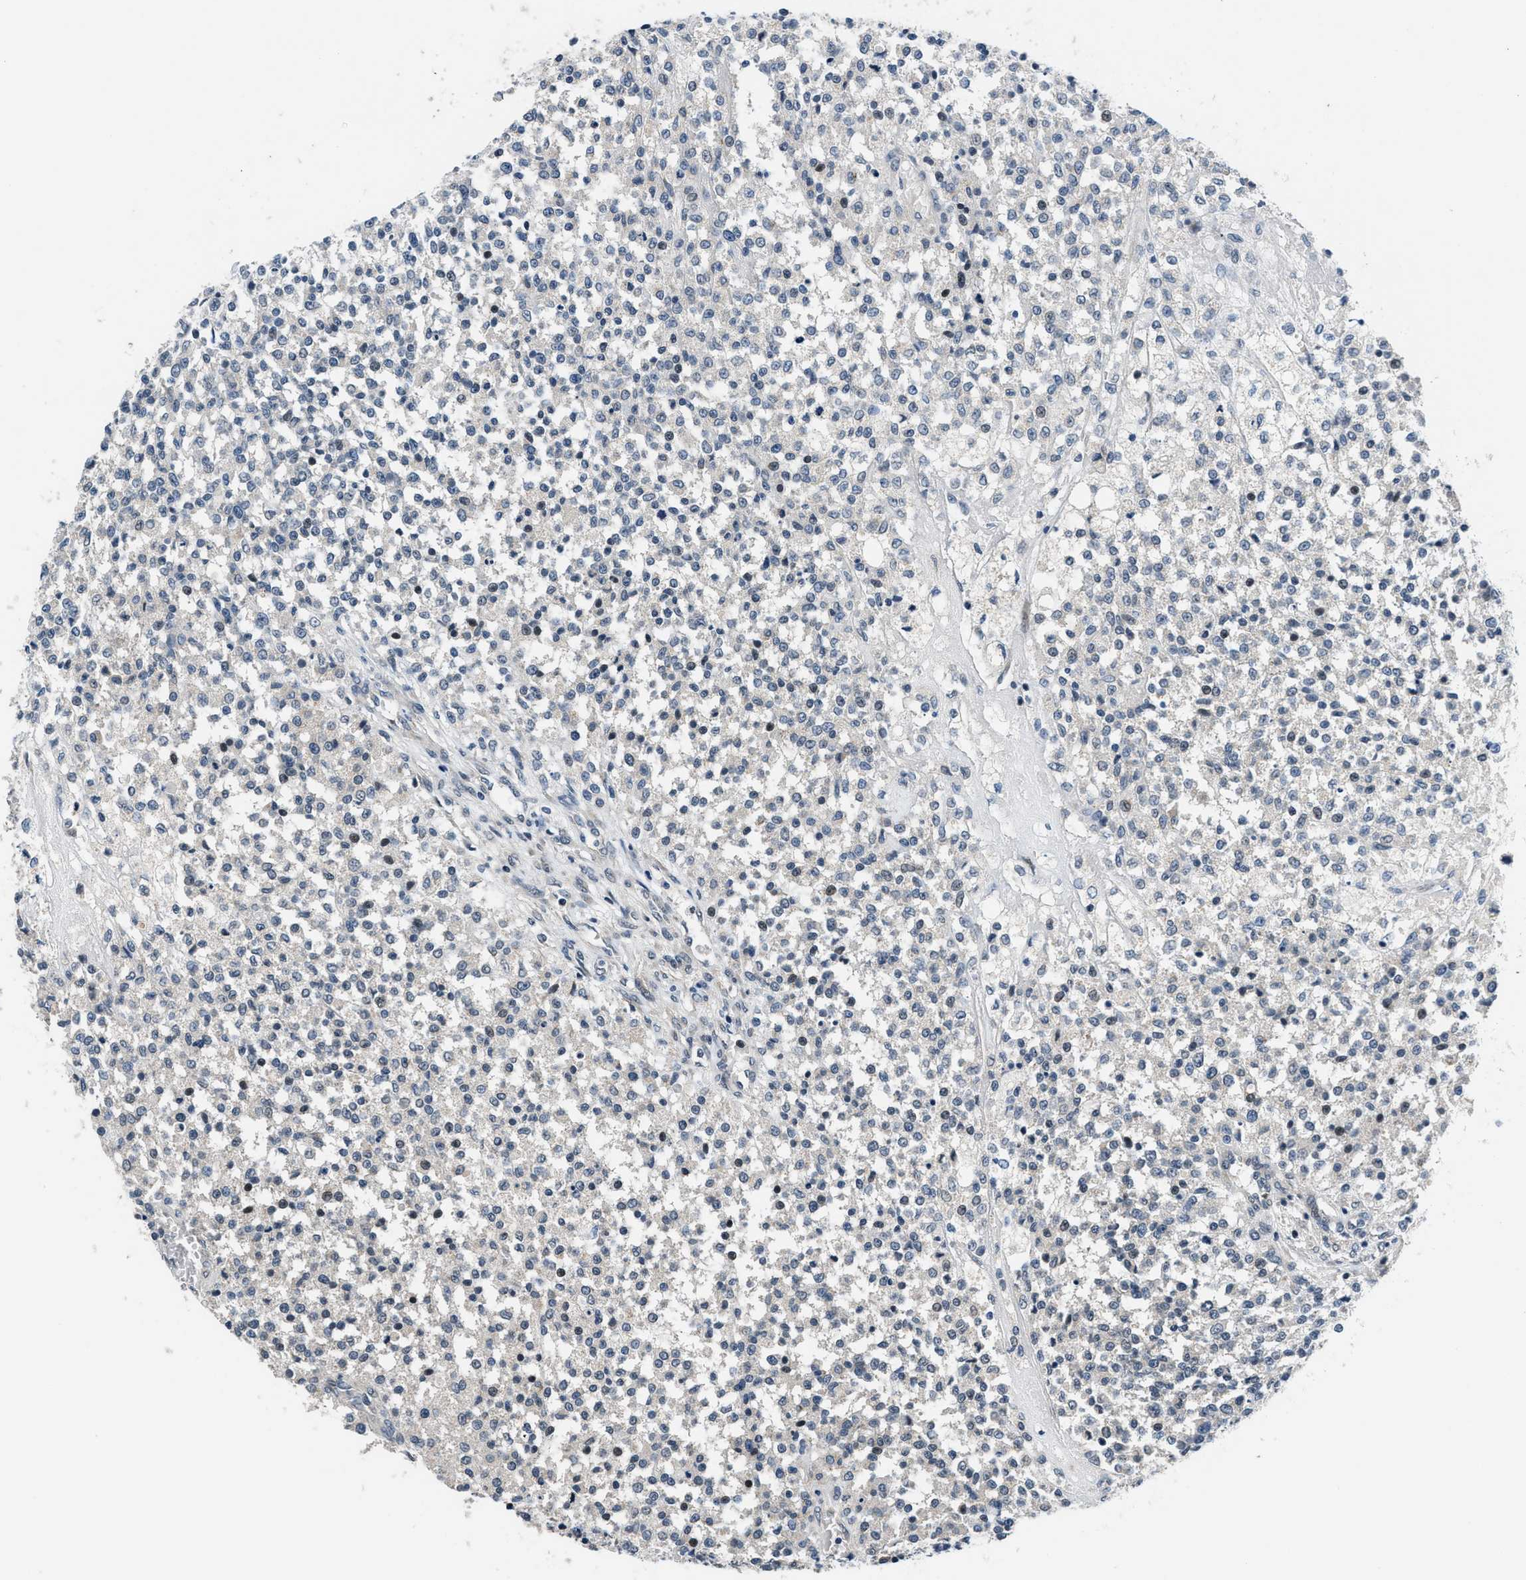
{"staining": {"intensity": "weak", "quantity": "<25%", "location": "nuclear"}, "tissue": "testis cancer", "cell_type": "Tumor cells", "image_type": "cancer", "snomed": [{"axis": "morphology", "description": "Seminoma, NOS"}, {"axis": "topography", "description": "Testis"}], "caption": "IHC of testis cancer displays no expression in tumor cells. (DAB (3,3'-diaminobenzidine) immunohistochemistry (IHC) with hematoxylin counter stain).", "gene": "SETD5", "patient": {"sex": "male", "age": 59}}